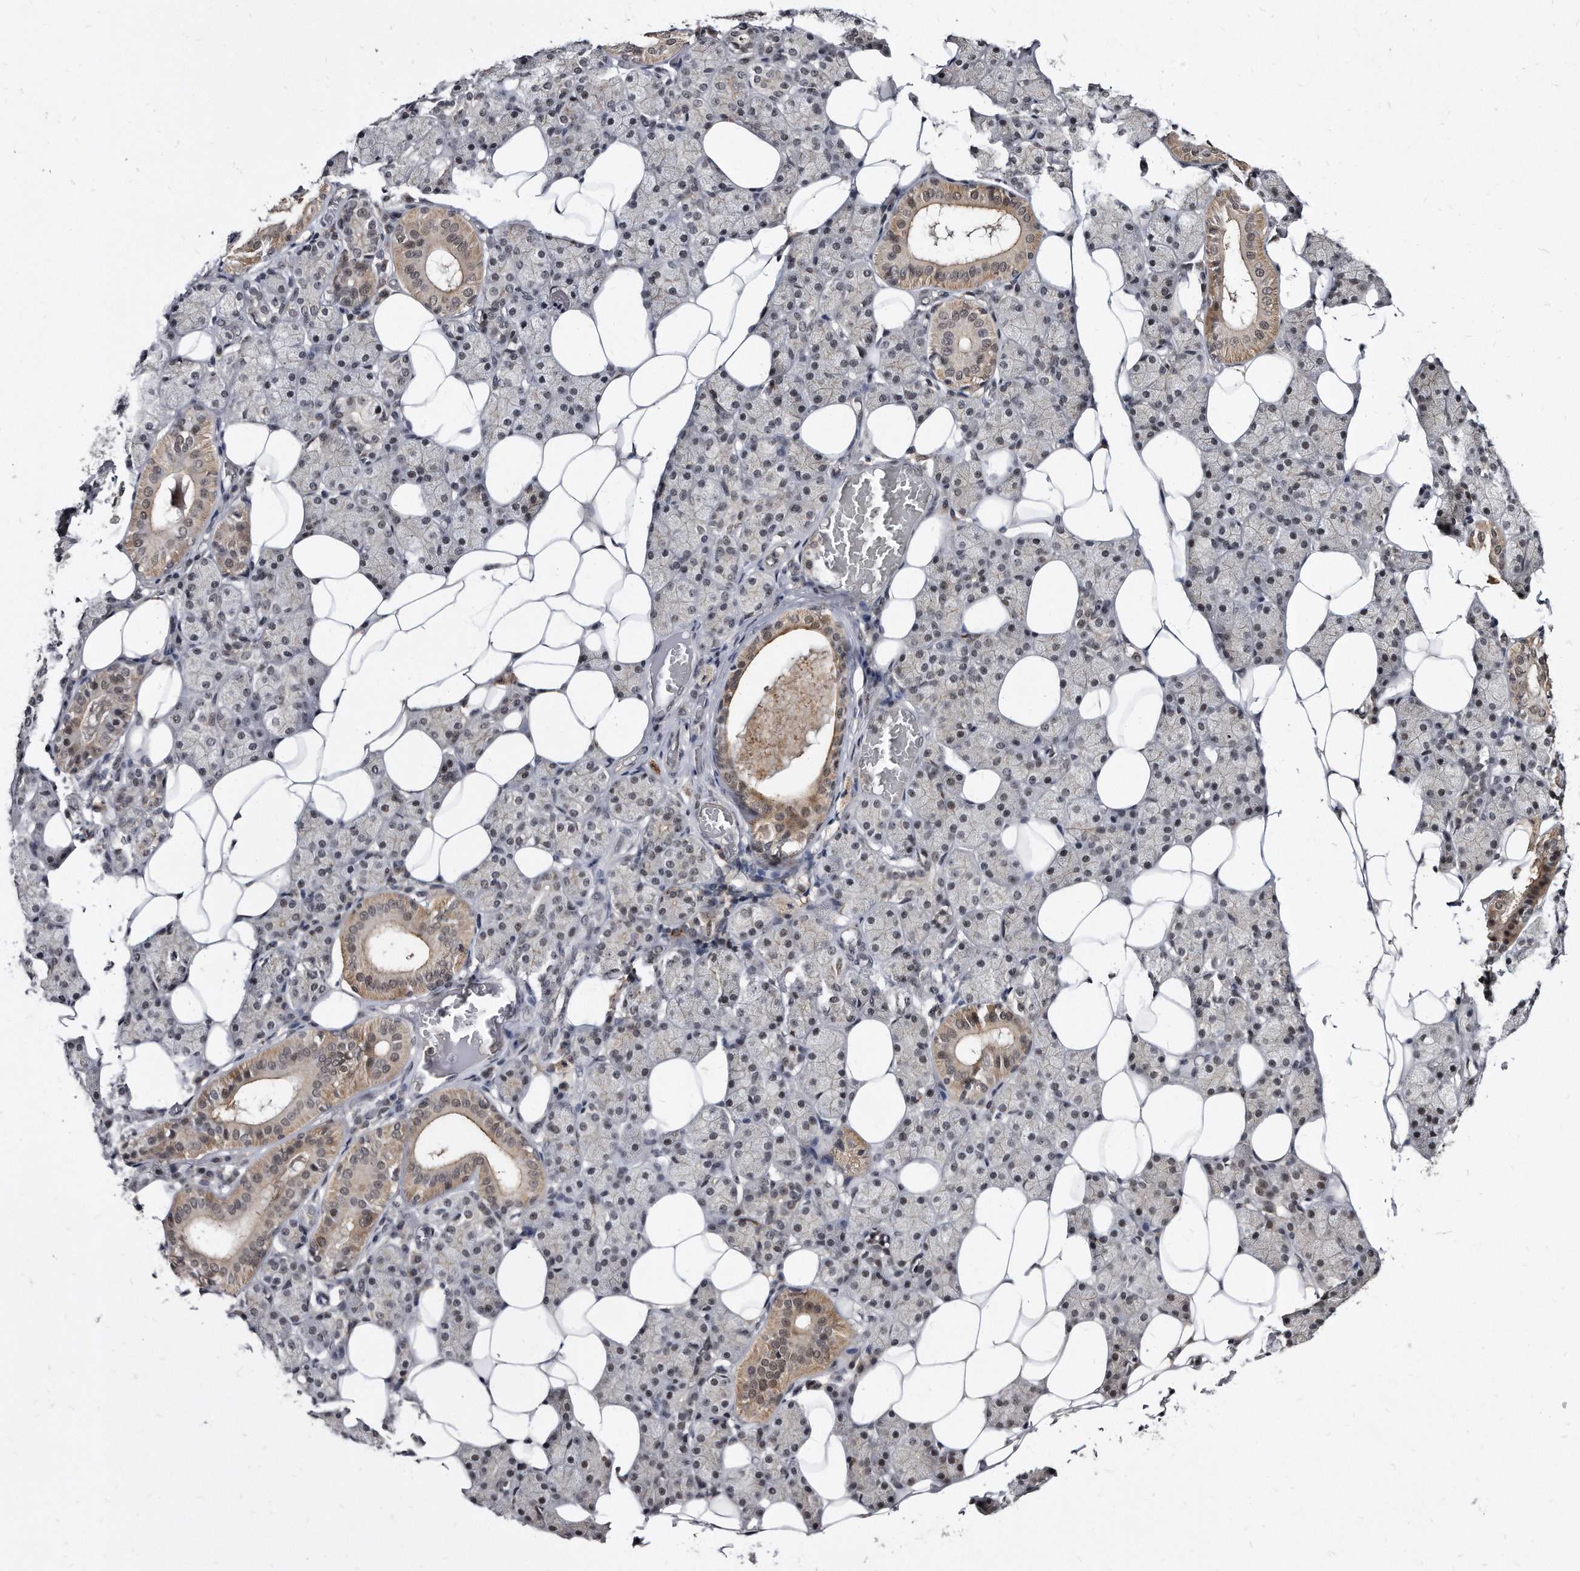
{"staining": {"intensity": "moderate", "quantity": "<25%", "location": "cytoplasmic/membranous"}, "tissue": "salivary gland", "cell_type": "Glandular cells", "image_type": "normal", "snomed": [{"axis": "morphology", "description": "Normal tissue, NOS"}, {"axis": "topography", "description": "Salivary gland"}], "caption": "The micrograph reveals staining of unremarkable salivary gland, revealing moderate cytoplasmic/membranous protein expression (brown color) within glandular cells.", "gene": "KLHDC3", "patient": {"sex": "female", "age": 33}}